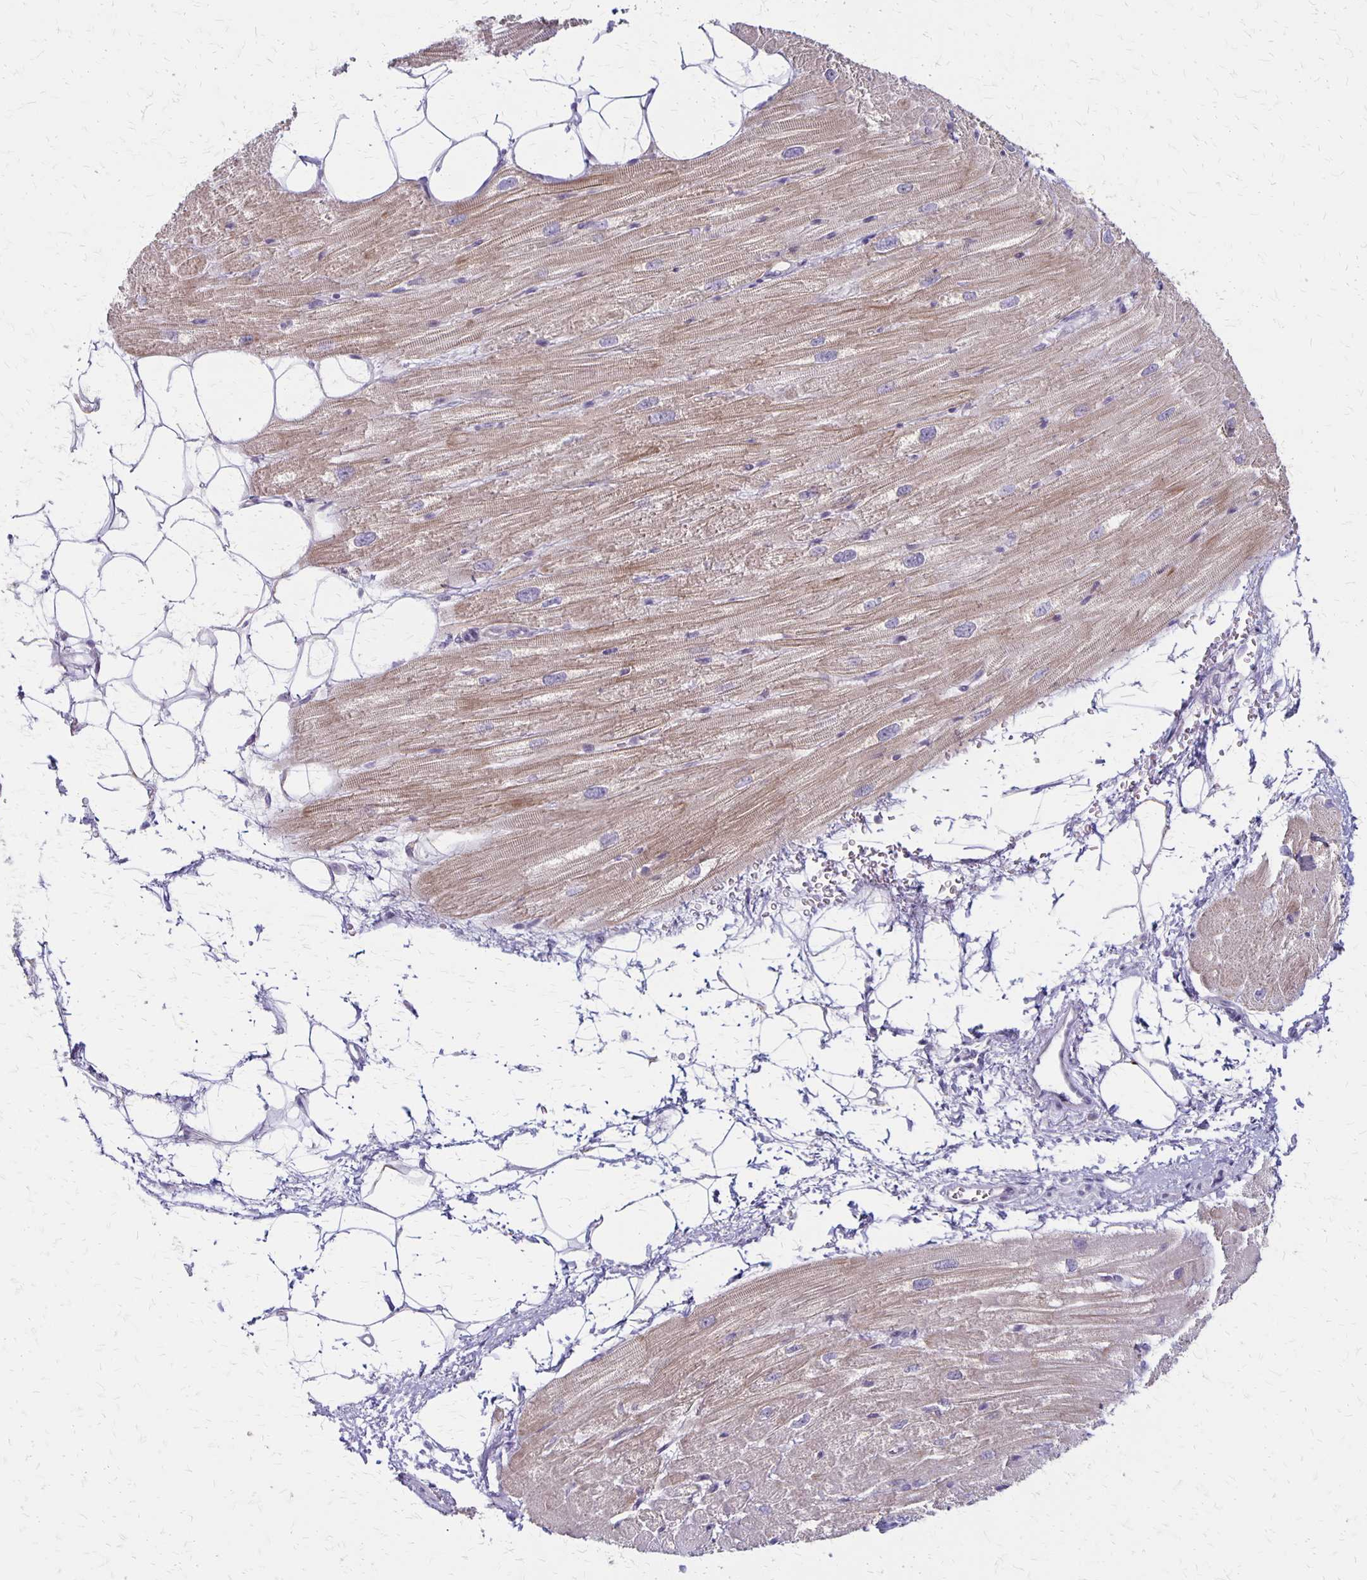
{"staining": {"intensity": "moderate", "quantity": "25%-75%", "location": "cytoplasmic/membranous"}, "tissue": "heart muscle", "cell_type": "Cardiomyocytes", "image_type": "normal", "snomed": [{"axis": "morphology", "description": "Normal tissue, NOS"}, {"axis": "topography", "description": "Heart"}], "caption": "IHC of normal heart muscle shows medium levels of moderate cytoplasmic/membranous positivity in about 25%-75% of cardiomyocytes.", "gene": "HOMER1", "patient": {"sex": "male", "age": 62}}